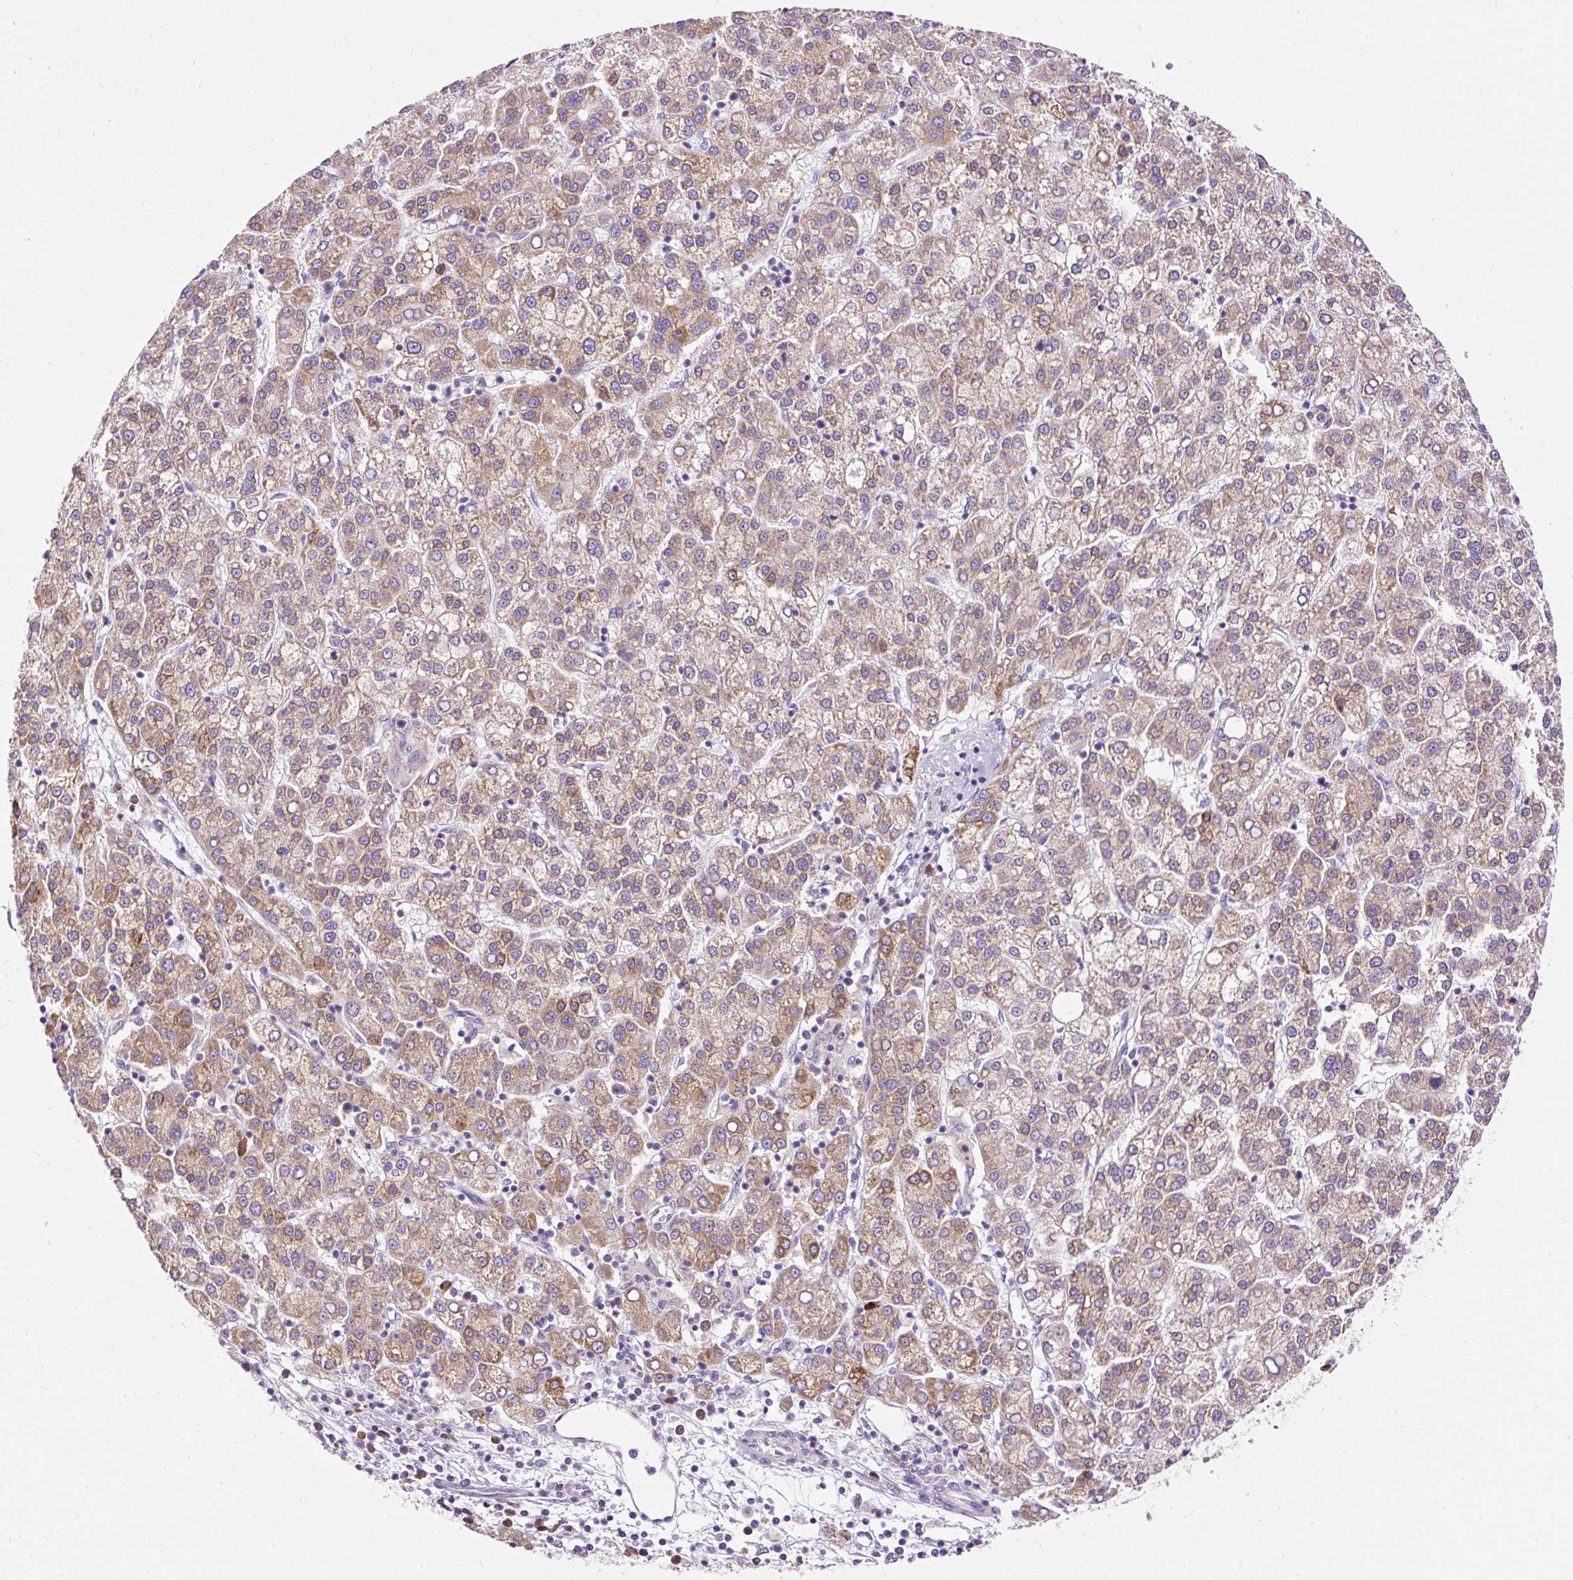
{"staining": {"intensity": "moderate", "quantity": ">75%", "location": "cytoplasmic/membranous"}, "tissue": "liver cancer", "cell_type": "Tumor cells", "image_type": "cancer", "snomed": [{"axis": "morphology", "description": "Carcinoma, Hepatocellular, NOS"}, {"axis": "topography", "description": "Liver"}], "caption": "Liver cancer stained with DAB immunohistochemistry exhibits medium levels of moderate cytoplasmic/membranous expression in approximately >75% of tumor cells.", "gene": "FMC1", "patient": {"sex": "female", "age": 58}}